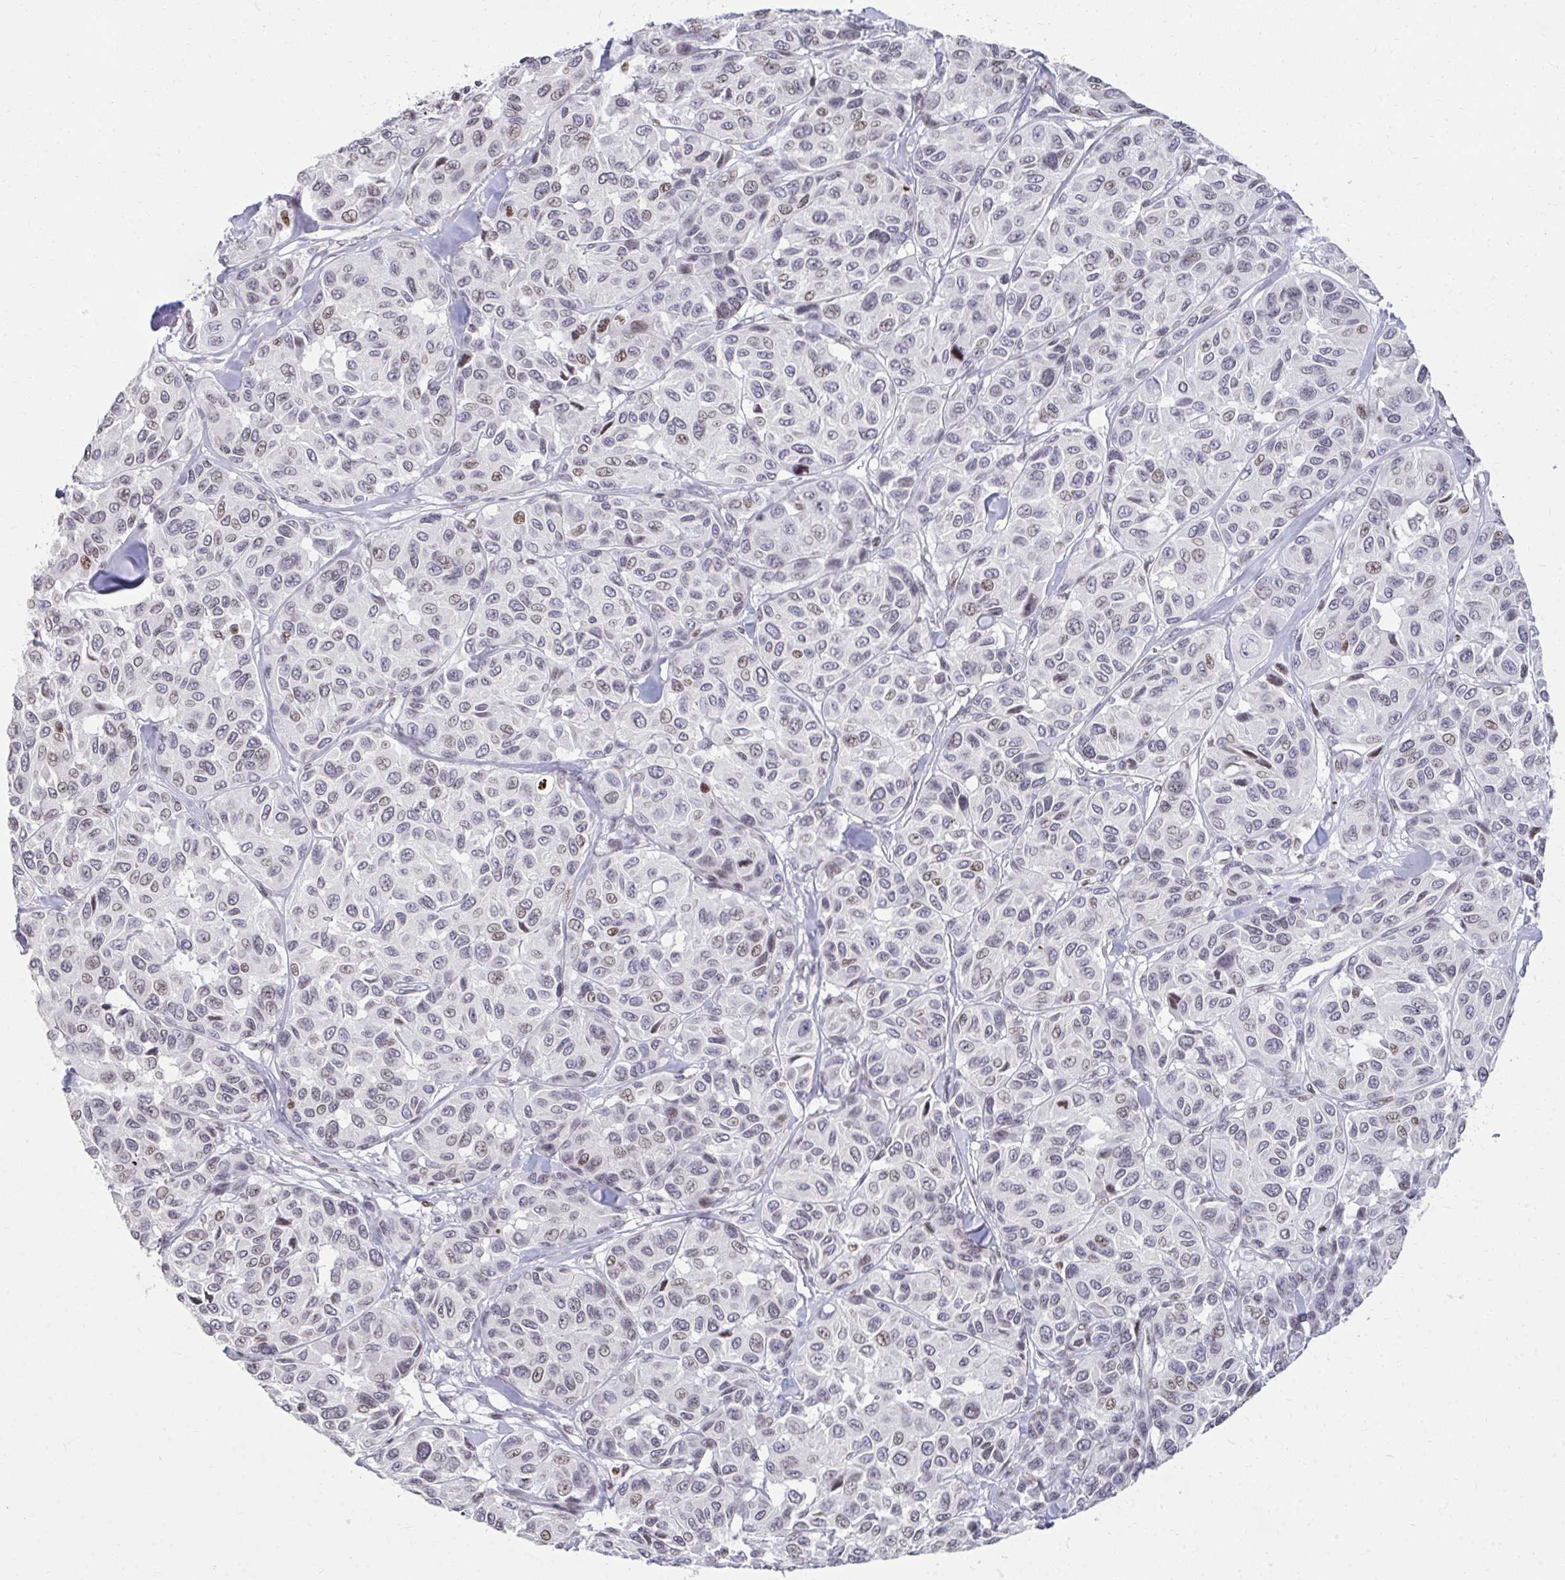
{"staining": {"intensity": "weak", "quantity": "25%-75%", "location": "nuclear"}, "tissue": "melanoma", "cell_type": "Tumor cells", "image_type": "cancer", "snomed": [{"axis": "morphology", "description": "Malignant melanoma, NOS"}, {"axis": "topography", "description": "Skin"}], "caption": "Immunohistochemistry (IHC) image of melanoma stained for a protein (brown), which shows low levels of weak nuclear positivity in about 25%-75% of tumor cells.", "gene": "AP5M1", "patient": {"sex": "female", "age": 66}}